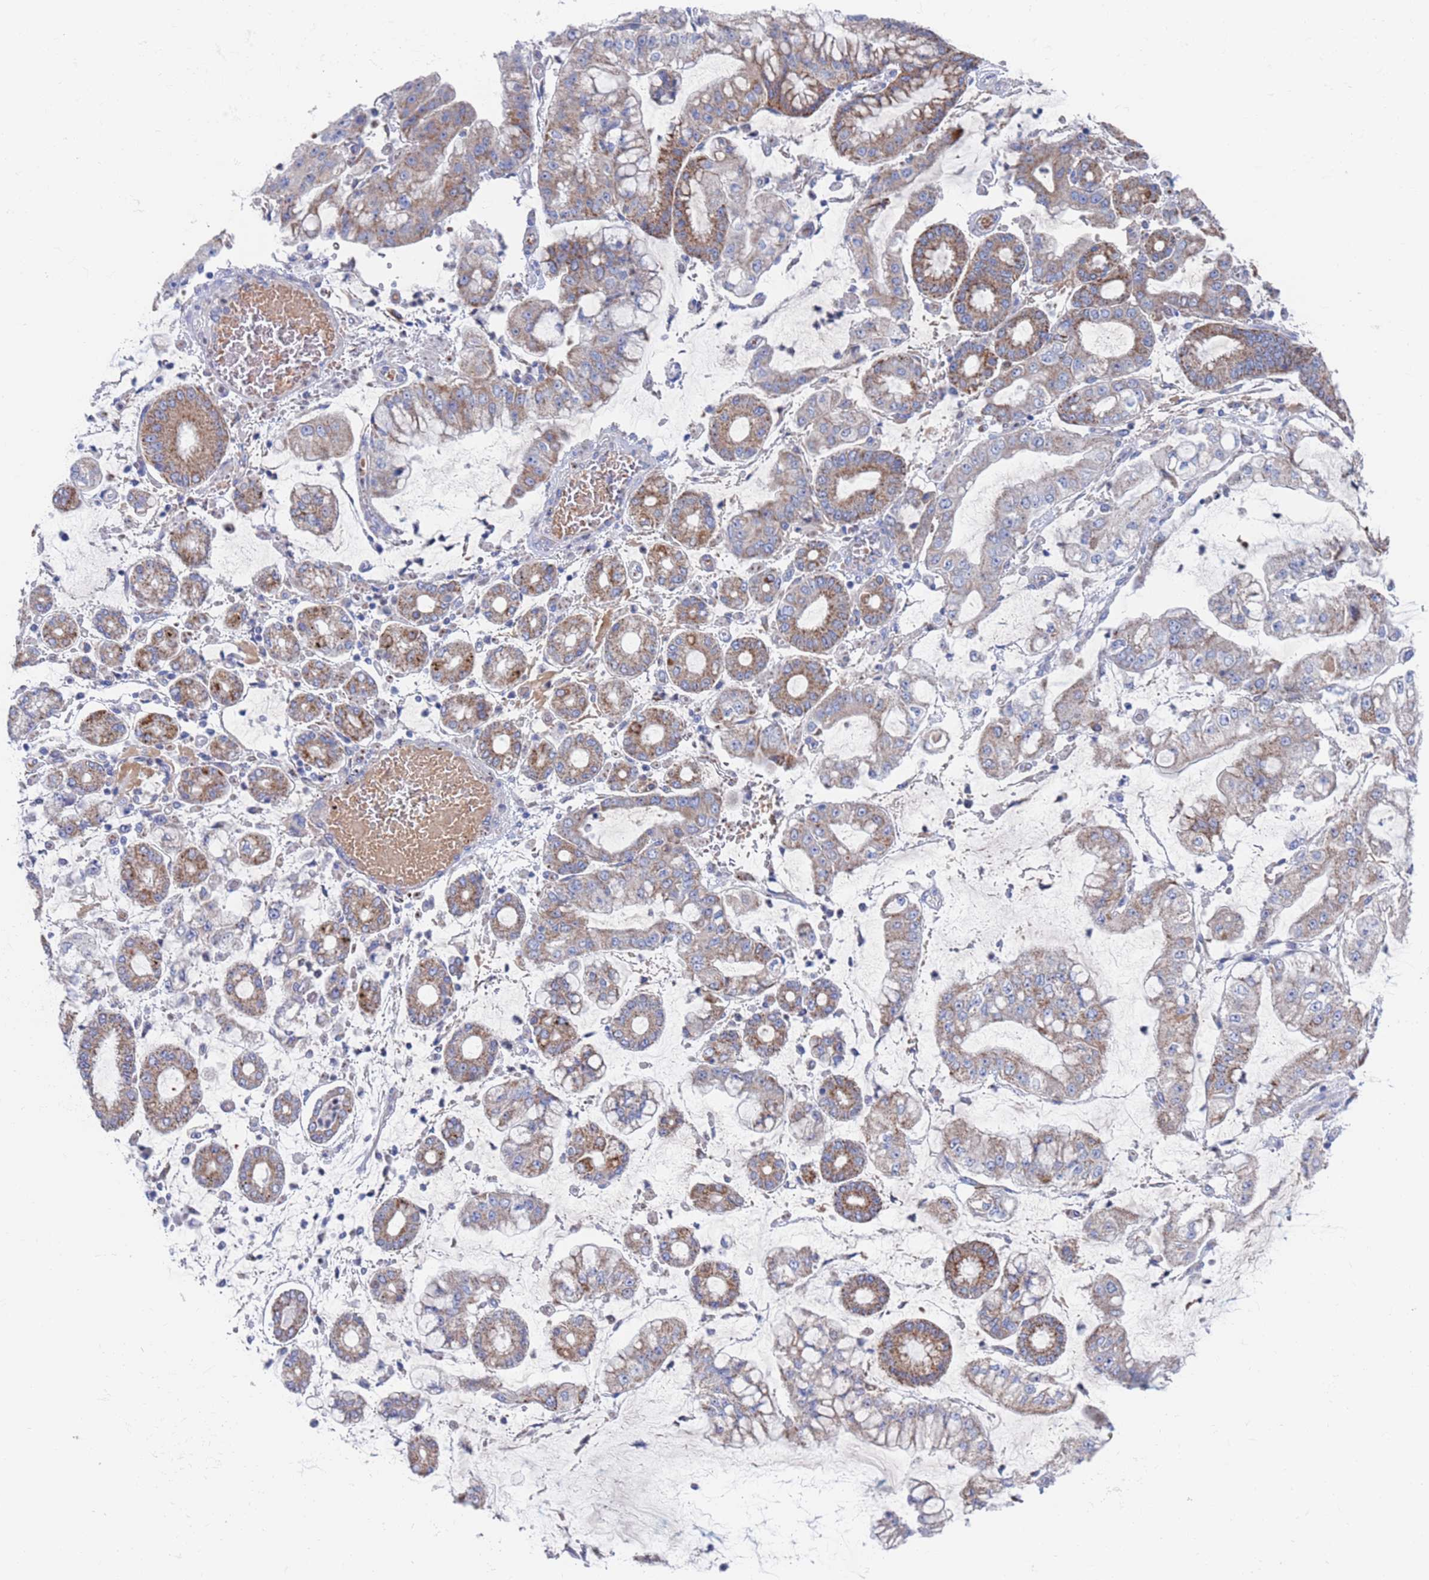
{"staining": {"intensity": "moderate", "quantity": "25%-75%", "location": "cytoplasmic/membranous"}, "tissue": "stomach cancer", "cell_type": "Tumor cells", "image_type": "cancer", "snomed": [{"axis": "morphology", "description": "Adenocarcinoma, NOS"}, {"axis": "topography", "description": "Stomach"}], "caption": "Stomach cancer (adenocarcinoma) was stained to show a protein in brown. There is medium levels of moderate cytoplasmic/membranous expression in approximately 25%-75% of tumor cells.", "gene": "CHCHD6", "patient": {"sex": "male", "age": 76}}